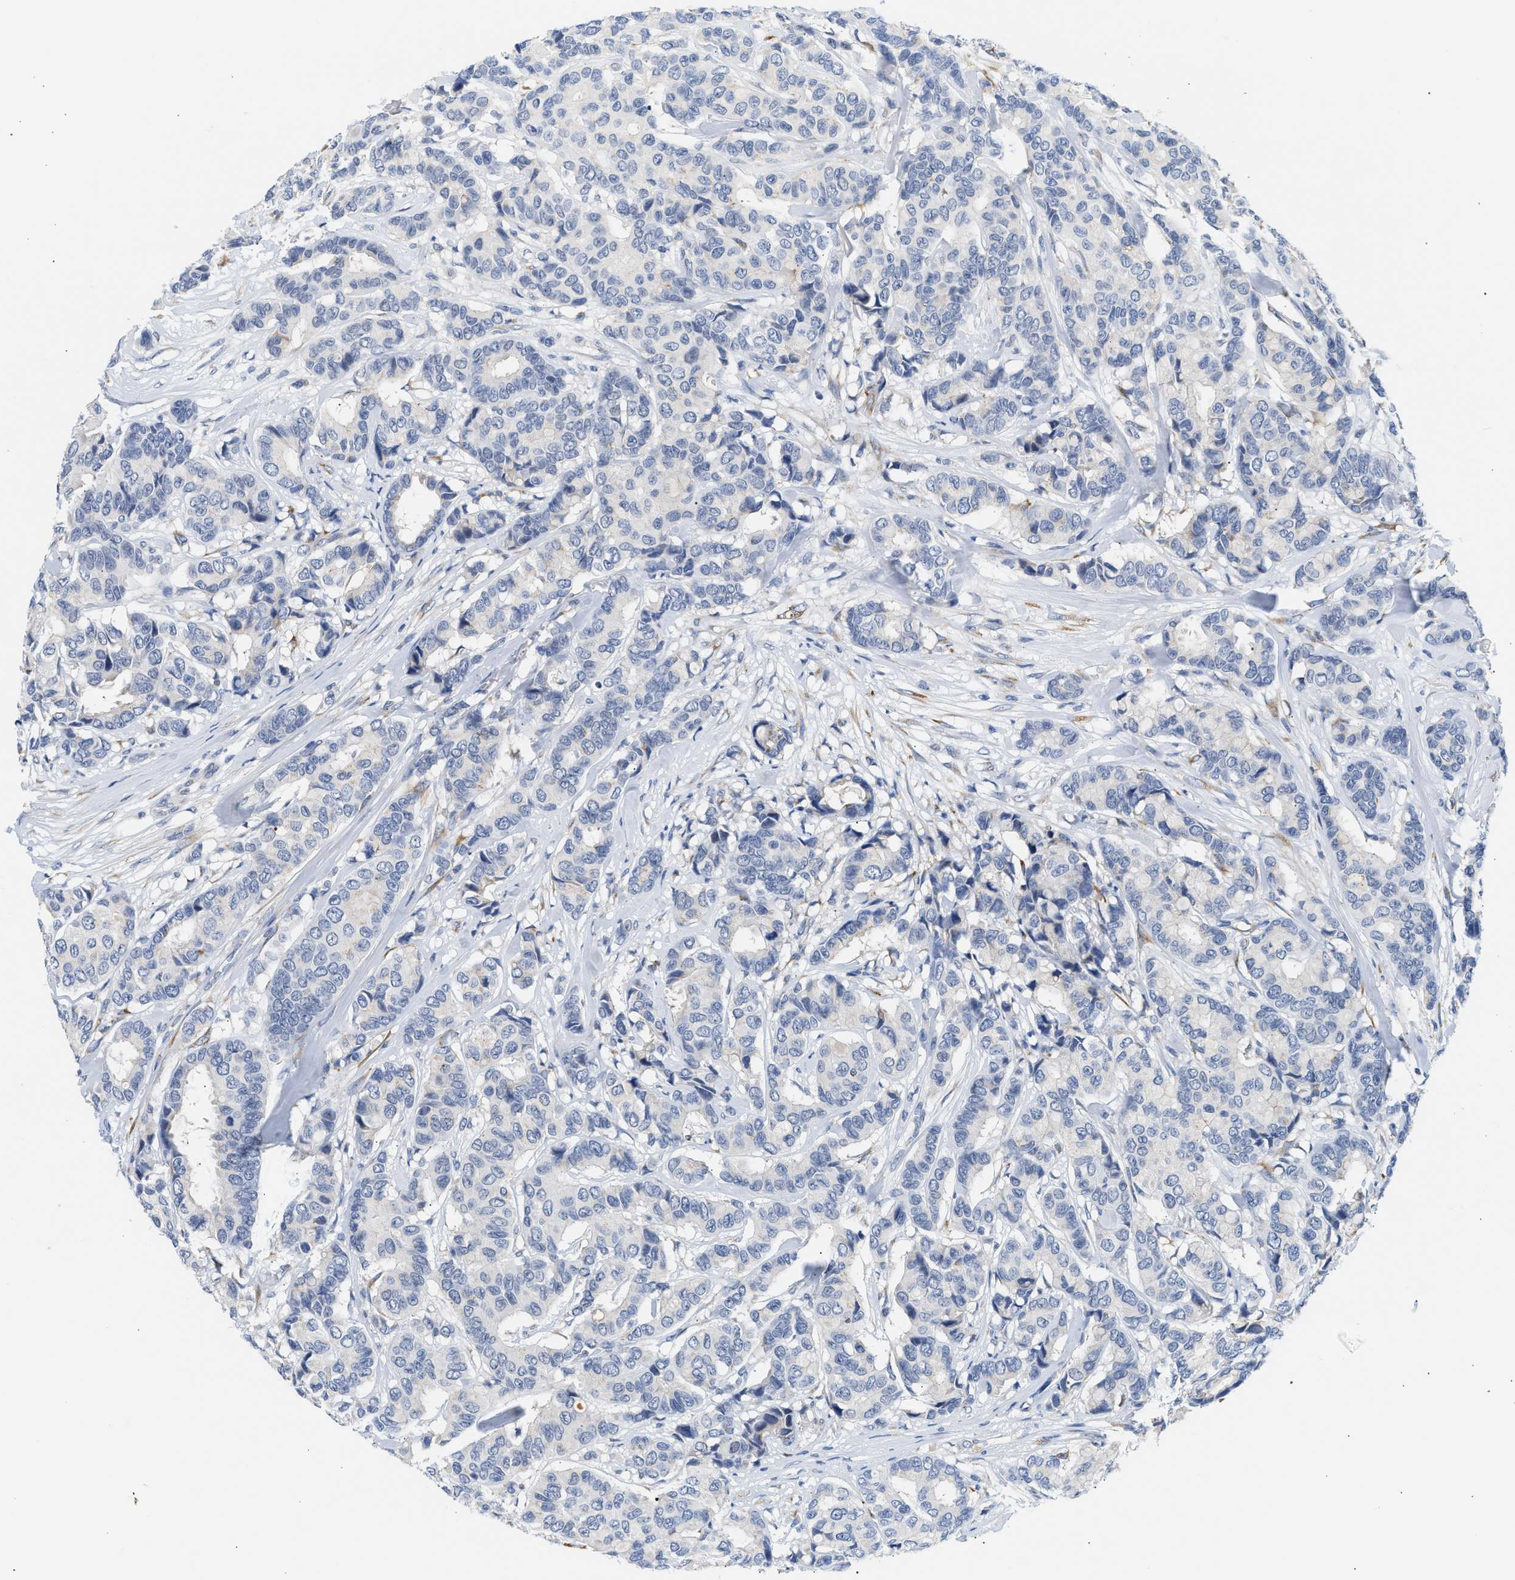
{"staining": {"intensity": "negative", "quantity": "none", "location": "none"}, "tissue": "breast cancer", "cell_type": "Tumor cells", "image_type": "cancer", "snomed": [{"axis": "morphology", "description": "Duct carcinoma"}, {"axis": "topography", "description": "Breast"}], "caption": "Tumor cells show no significant protein expression in breast cancer (infiltrating ductal carcinoma).", "gene": "PPM1L", "patient": {"sex": "female", "age": 87}}